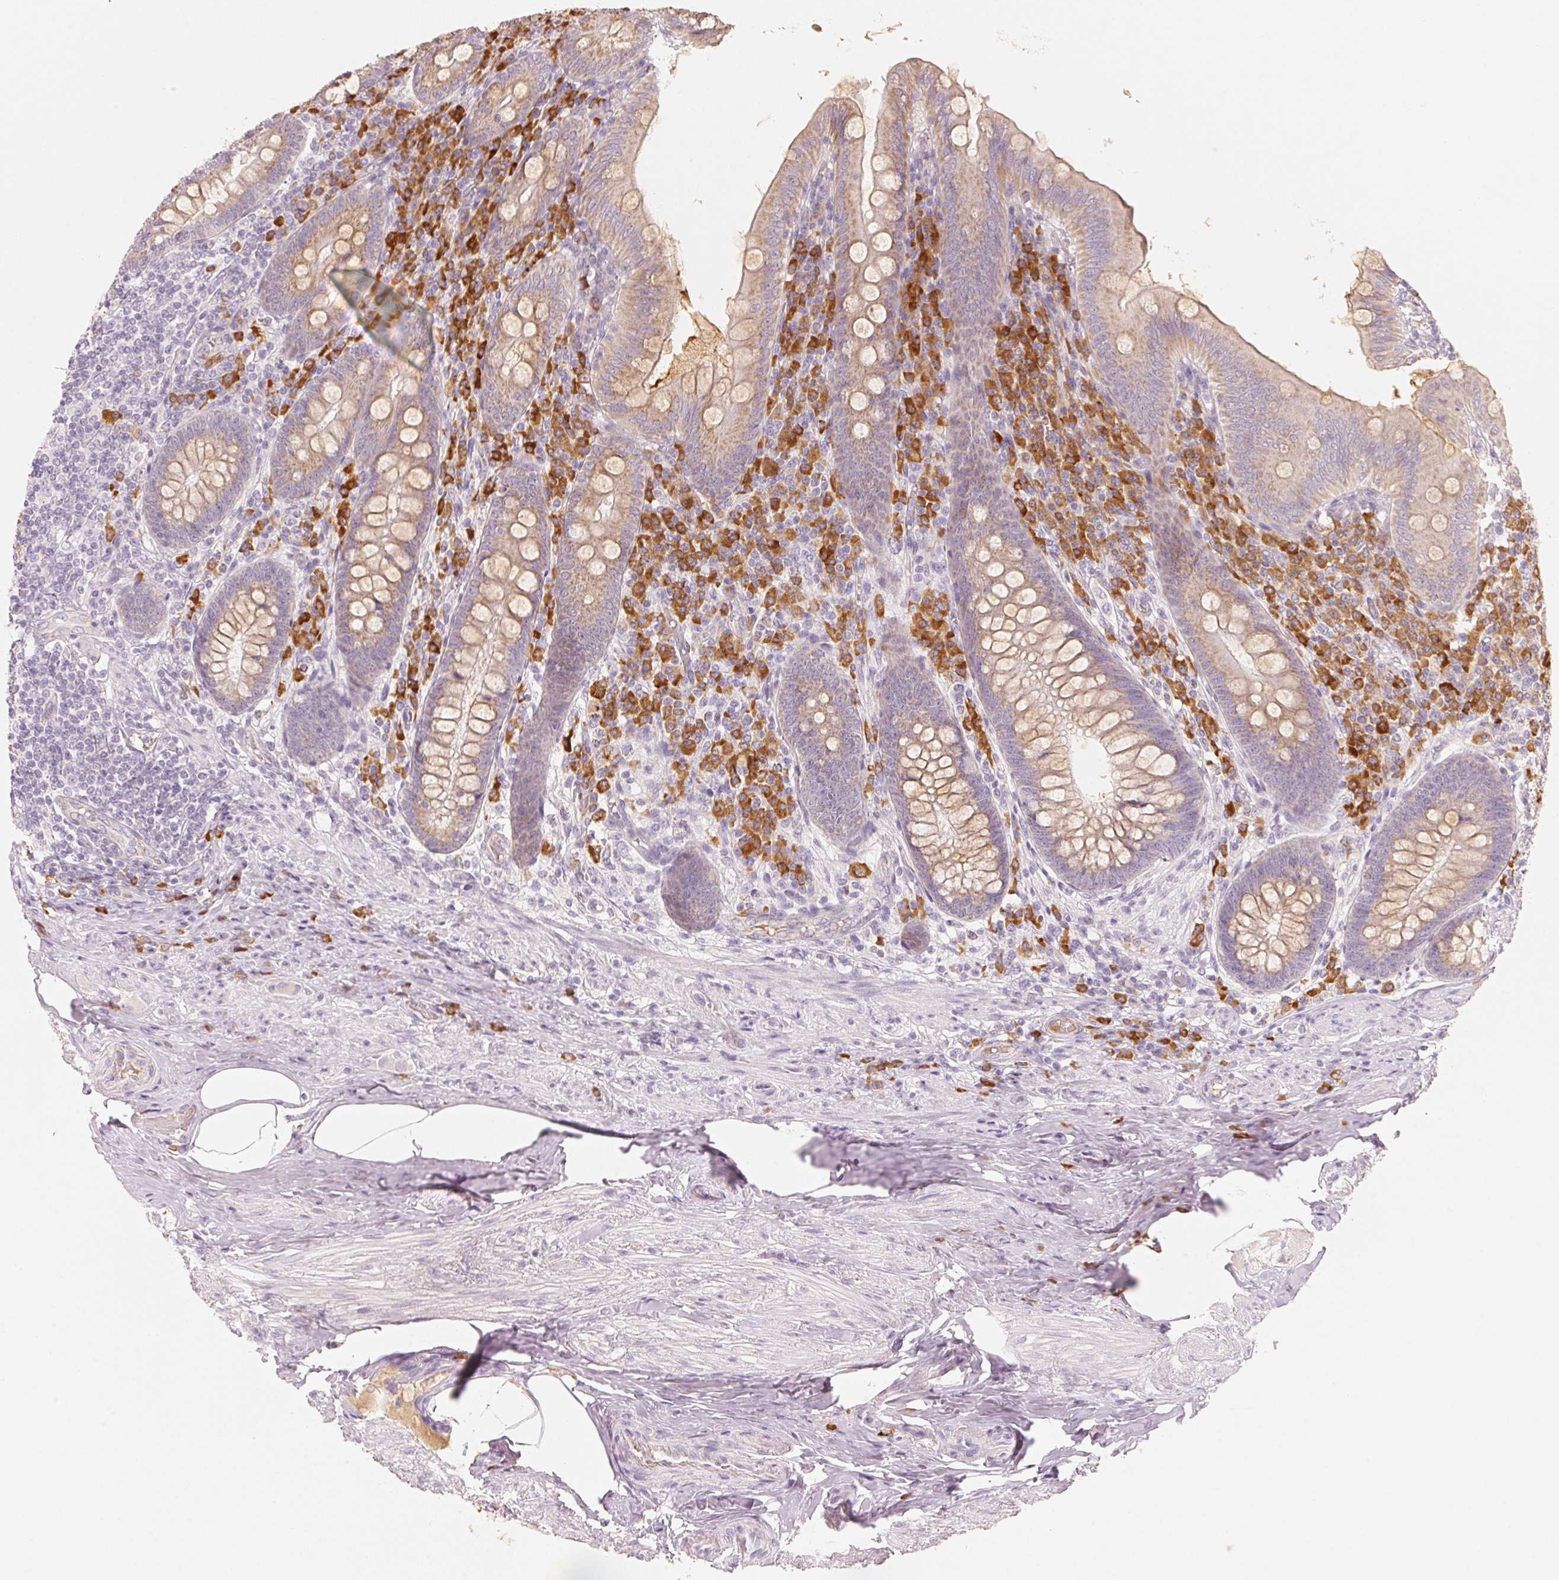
{"staining": {"intensity": "weak", "quantity": "25%-75%", "location": "cytoplasmic/membranous"}, "tissue": "appendix", "cell_type": "Glandular cells", "image_type": "normal", "snomed": [{"axis": "morphology", "description": "Normal tissue, NOS"}, {"axis": "topography", "description": "Appendix"}], "caption": "IHC staining of normal appendix, which displays low levels of weak cytoplasmic/membranous expression in approximately 25%-75% of glandular cells indicating weak cytoplasmic/membranous protein positivity. The staining was performed using DAB (brown) for protein detection and nuclei were counterstained in hematoxylin (blue).", "gene": "RMDN2", "patient": {"sex": "male", "age": 71}}